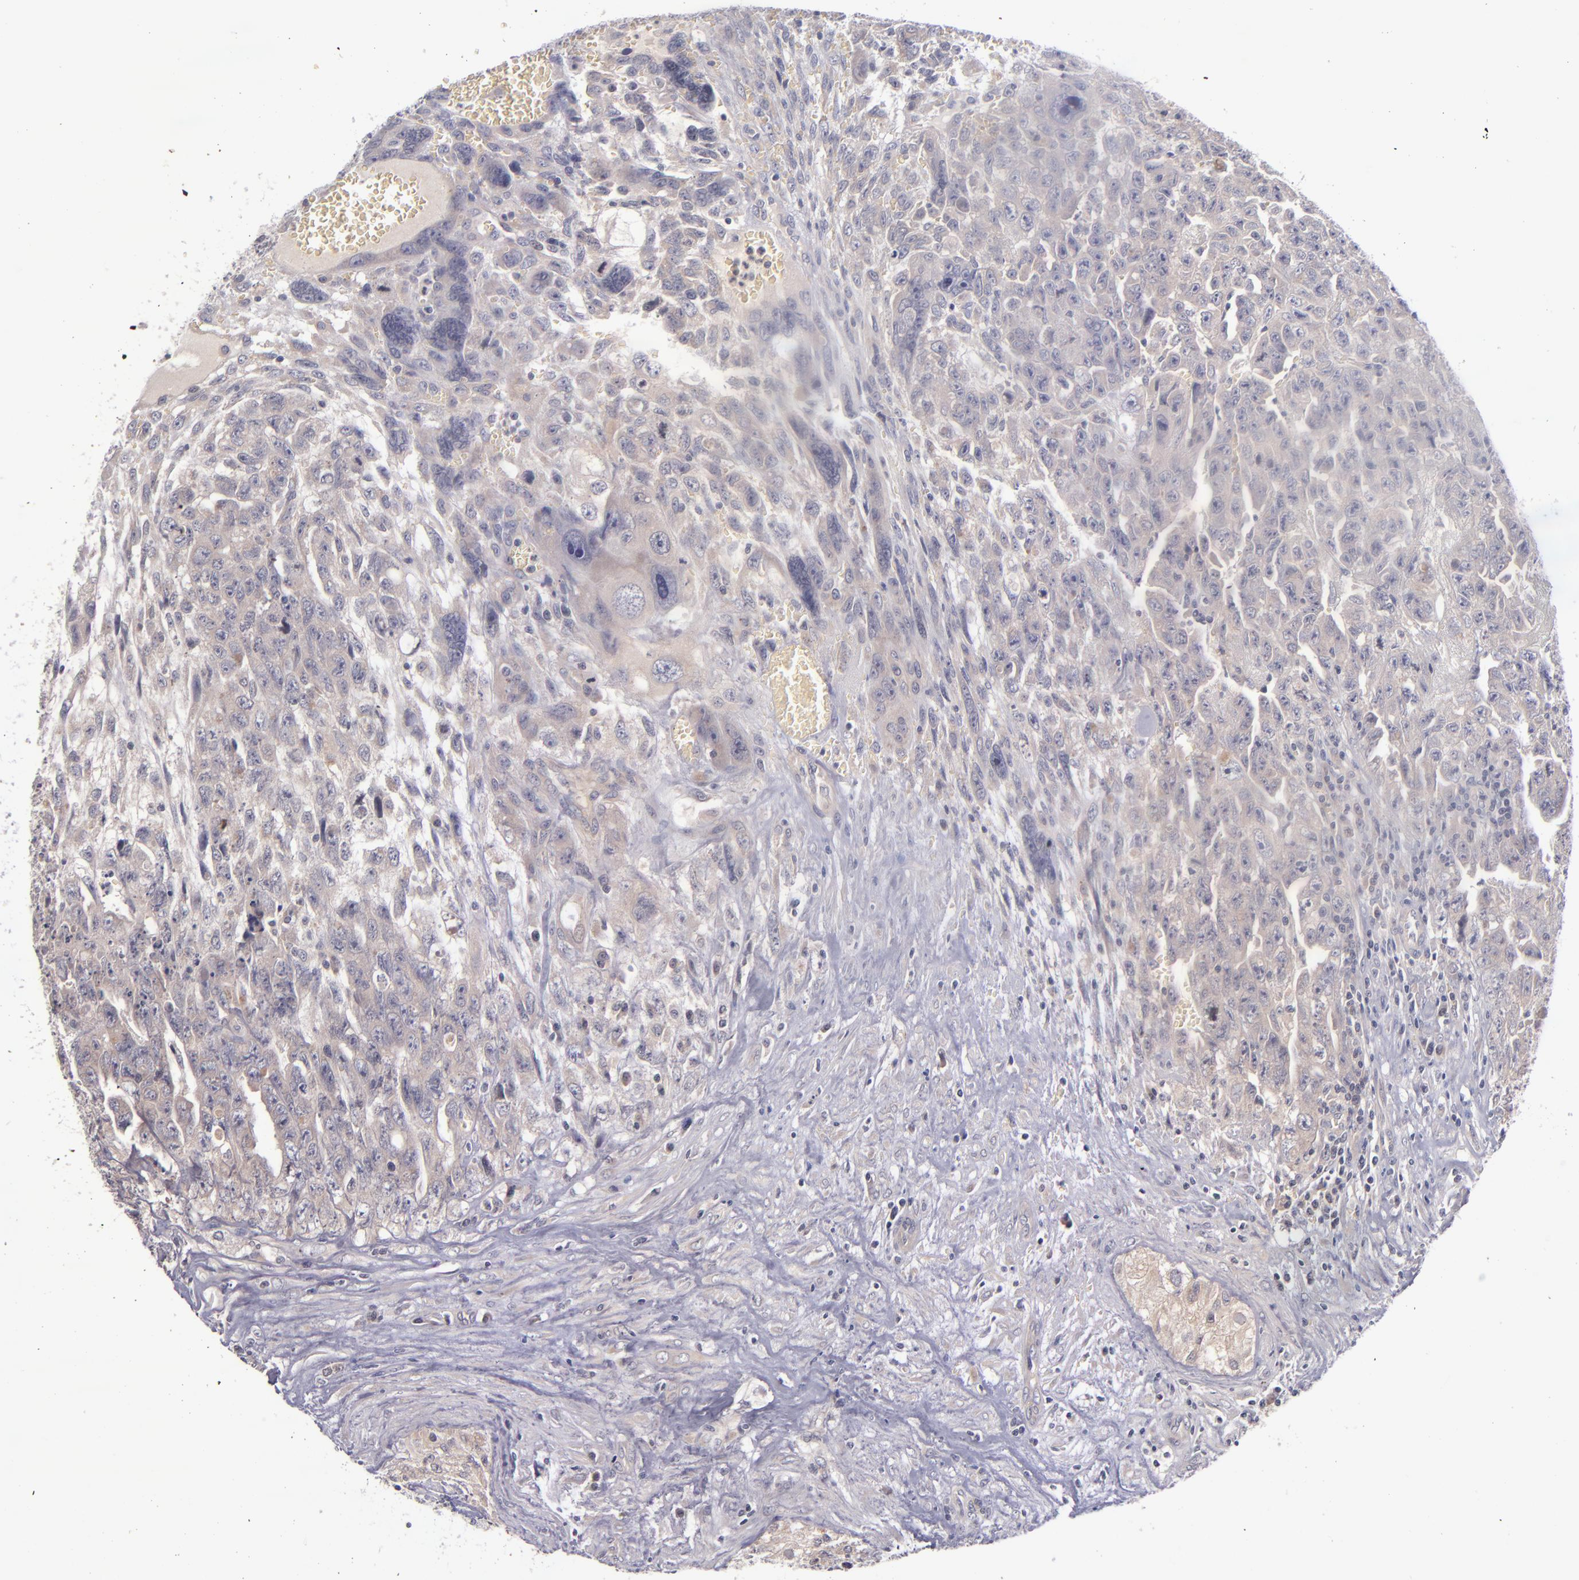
{"staining": {"intensity": "weak", "quantity": "<25%", "location": "cytoplasmic/membranous"}, "tissue": "testis cancer", "cell_type": "Tumor cells", "image_type": "cancer", "snomed": [{"axis": "morphology", "description": "Carcinoma, Embryonal, NOS"}, {"axis": "topography", "description": "Testis"}], "caption": "Protein analysis of testis cancer (embryonal carcinoma) demonstrates no significant staining in tumor cells. (Stains: DAB (3,3'-diaminobenzidine) immunohistochemistry with hematoxylin counter stain, Microscopy: brightfield microscopy at high magnification).", "gene": "TSC2", "patient": {"sex": "male", "age": 28}}